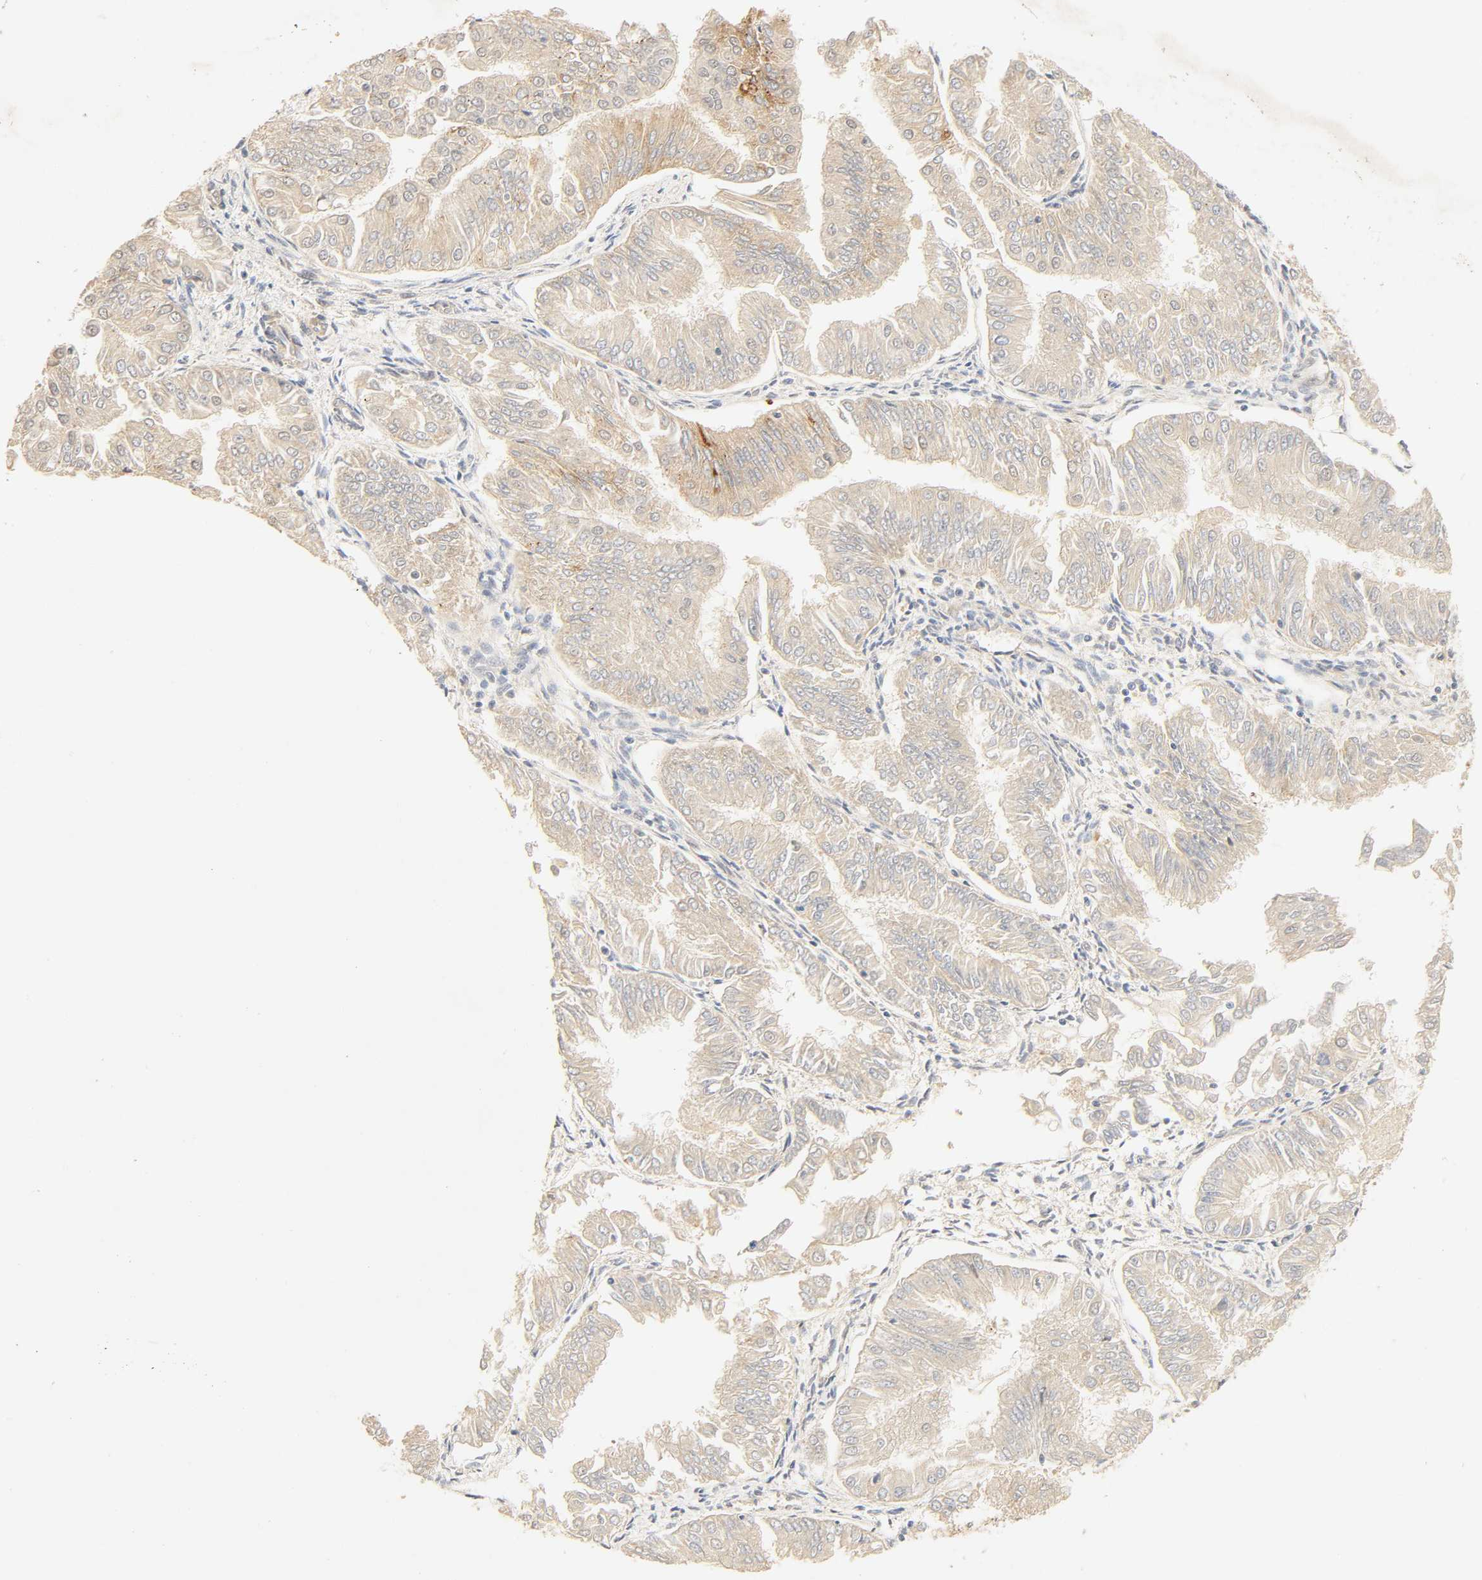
{"staining": {"intensity": "weak", "quantity": "25%-75%", "location": "cytoplasmic/membranous"}, "tissue": "endometrial cancer", "cell_type": "Tumor cells", "image_type": "cancer", "snomed": [{"axis": "morphology", "description": "Adenocarcinoma, NOS"}, {"axis": "topography", "description": "Endometrium"}], "caption": "Endometrial adenocarcinoma tissue displays weak cytoplasmic/membranous expression in approximately 25%-75% of tumor cells, visualized by immunohistochemistry. (DAB IHC with brightfield microscopy, high magnification).", "gene": "CACNA1G", "patient": {"sex": "female", "age": 53}}